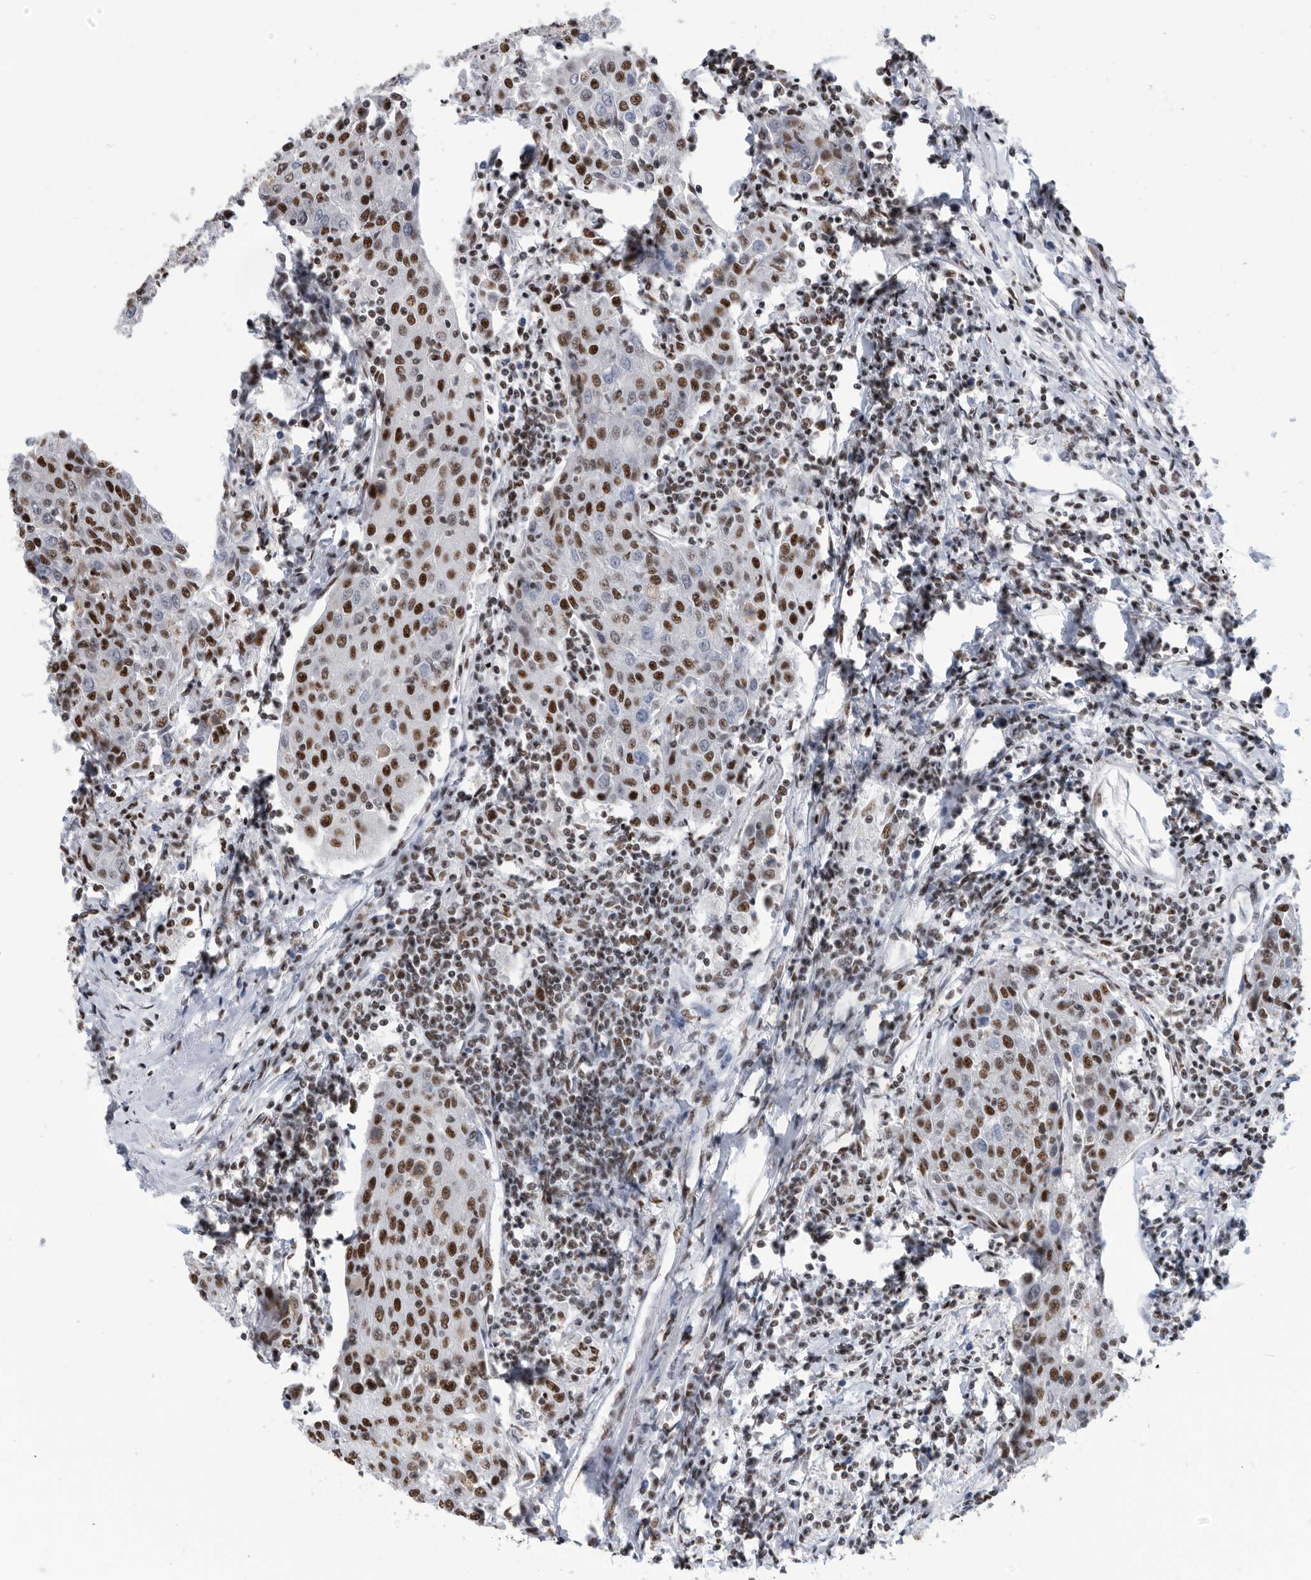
{"staining": {"intensity": "strong", "quantity": ">75%", "location": "nuclear"}, "tissue": "urothelial cancer", "cell_type": "Tumor cells", "image_type": "cancer", "snomed": [{"axis": "morphology", "description": "Urothelial carcinoma, High grade"}, {"axis": "topography", "description": "Urinary bladder"}], "caption": "High-grade urothelial carcinoma stained with DAB (3,3'-diaminobenzidine) immunohistochemistry (IHC) shows high levels of strong nuclear staining in about >75% of tumor cells. The protein is shown in brown color, while the nuclei are stained blue.", "gene": "SF3A1", "patient": {"sex": "female", "age": 85}}